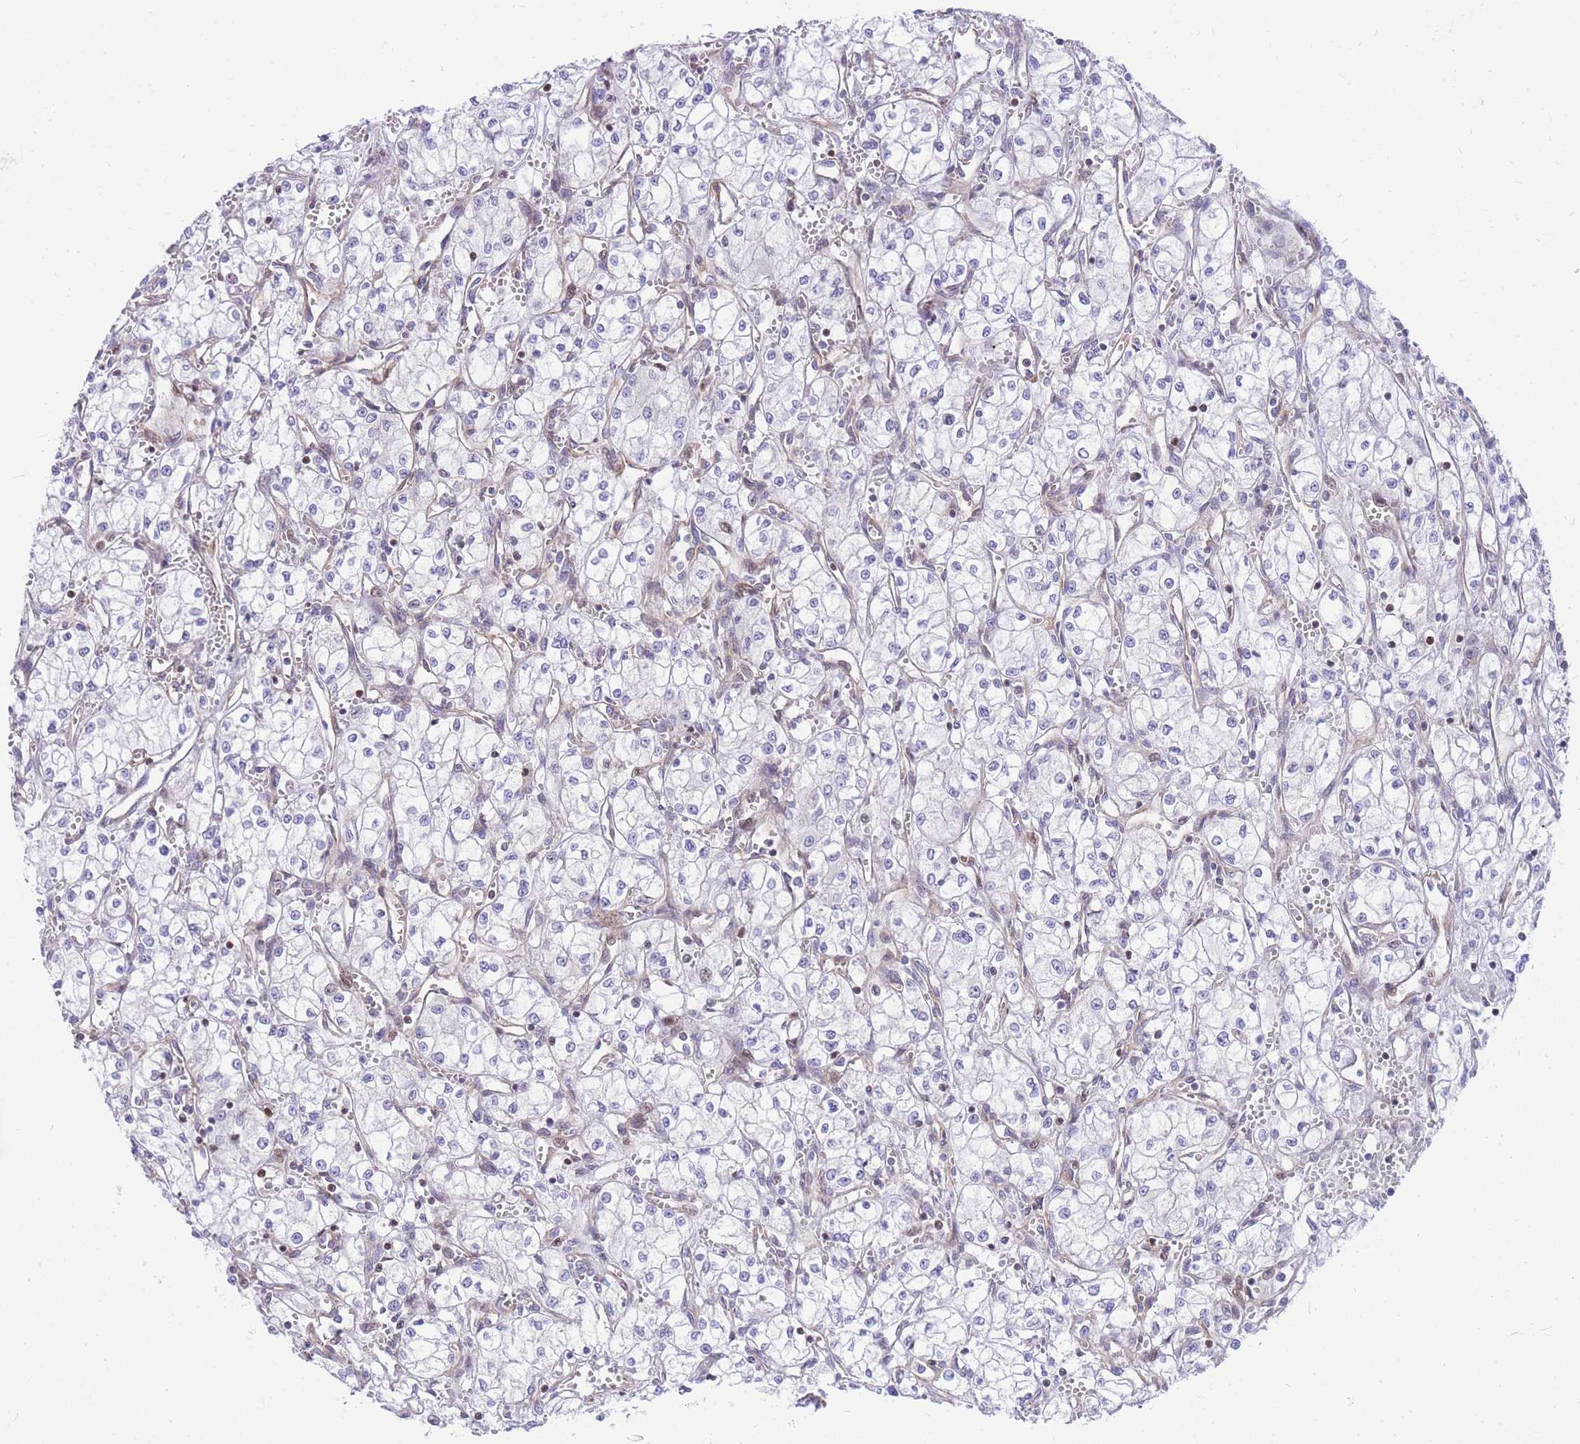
{"staining": {"intensity": "negative", "quantity": "none", "location": "none"}, "tissue": "renal cancer", "cell_type": "Tumor cells", "image_type": "cancer", "snomed": [{"axis": "morphology", "description": "Adenocarcinoma, NOS"}, {"axis": "topography", "description": "Kidney"}], "caption": "Immunohistochemistry (IHC) histopathology image of neoplastic tissue: renal cancer stained with DAB (3,3'-diaminobenzidine) exhibits no significant protein staining in tumor cells. Brightfield microscopy of IHC stained with DAB (3,3'-diaminobenzidine) (brown) and hematoxylin (blue), captured at high magnification.", "gene": "S100PBP", "patient": {"sex": "male", "age": 59}}